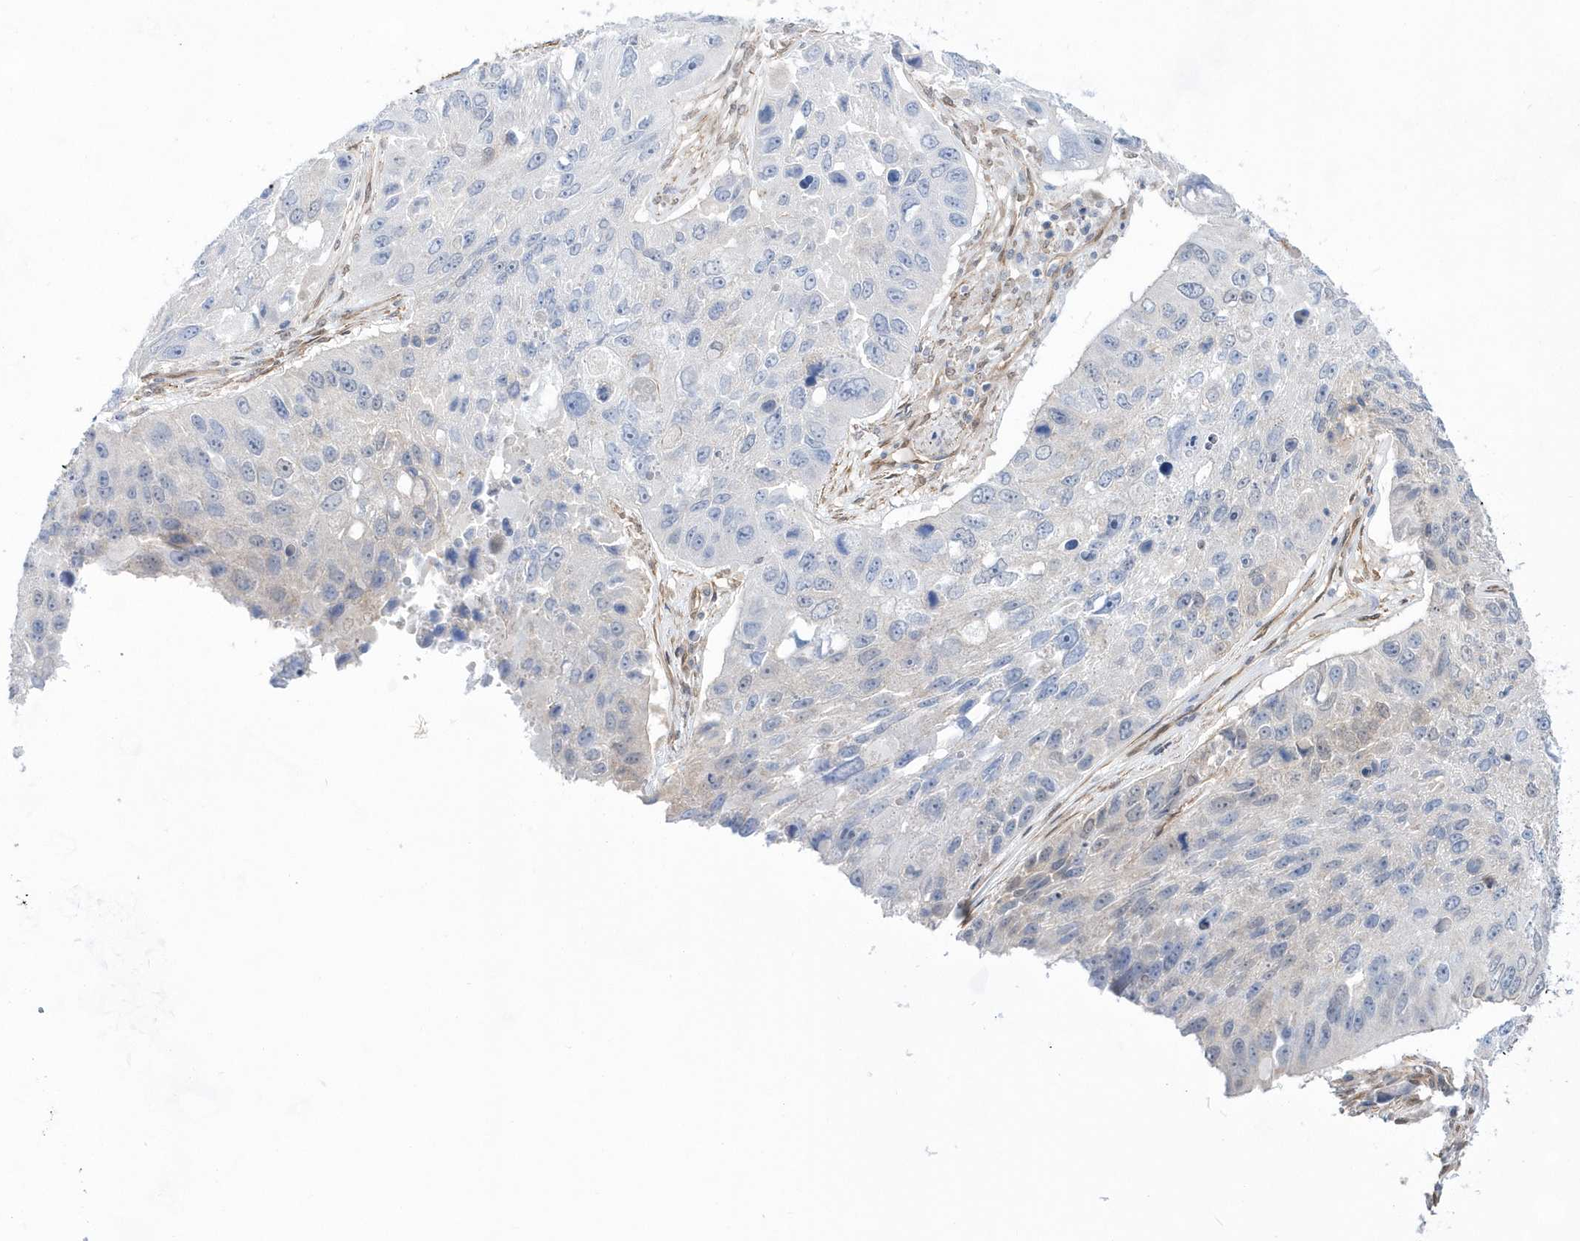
{"staining": {"intensity": "negative", "quantity": "none", "location": "none"}, "tissue": "lung cancer", "cell_type": "Tumor cells", "image_type": "cancer", "snomed": [{"axis": "morphology", "description": "Squamous cell carcinoma, NOS"}, {"axis": "topography", "description": "Lung"}], "caption": "IHC photomicrograph of lung cancer (squamous cell carcinoma) stained for a protein (brown), which shows no staining in tumor cells.", "gene": "BDH2", "patient": {"sex": "male", "age": 61}}